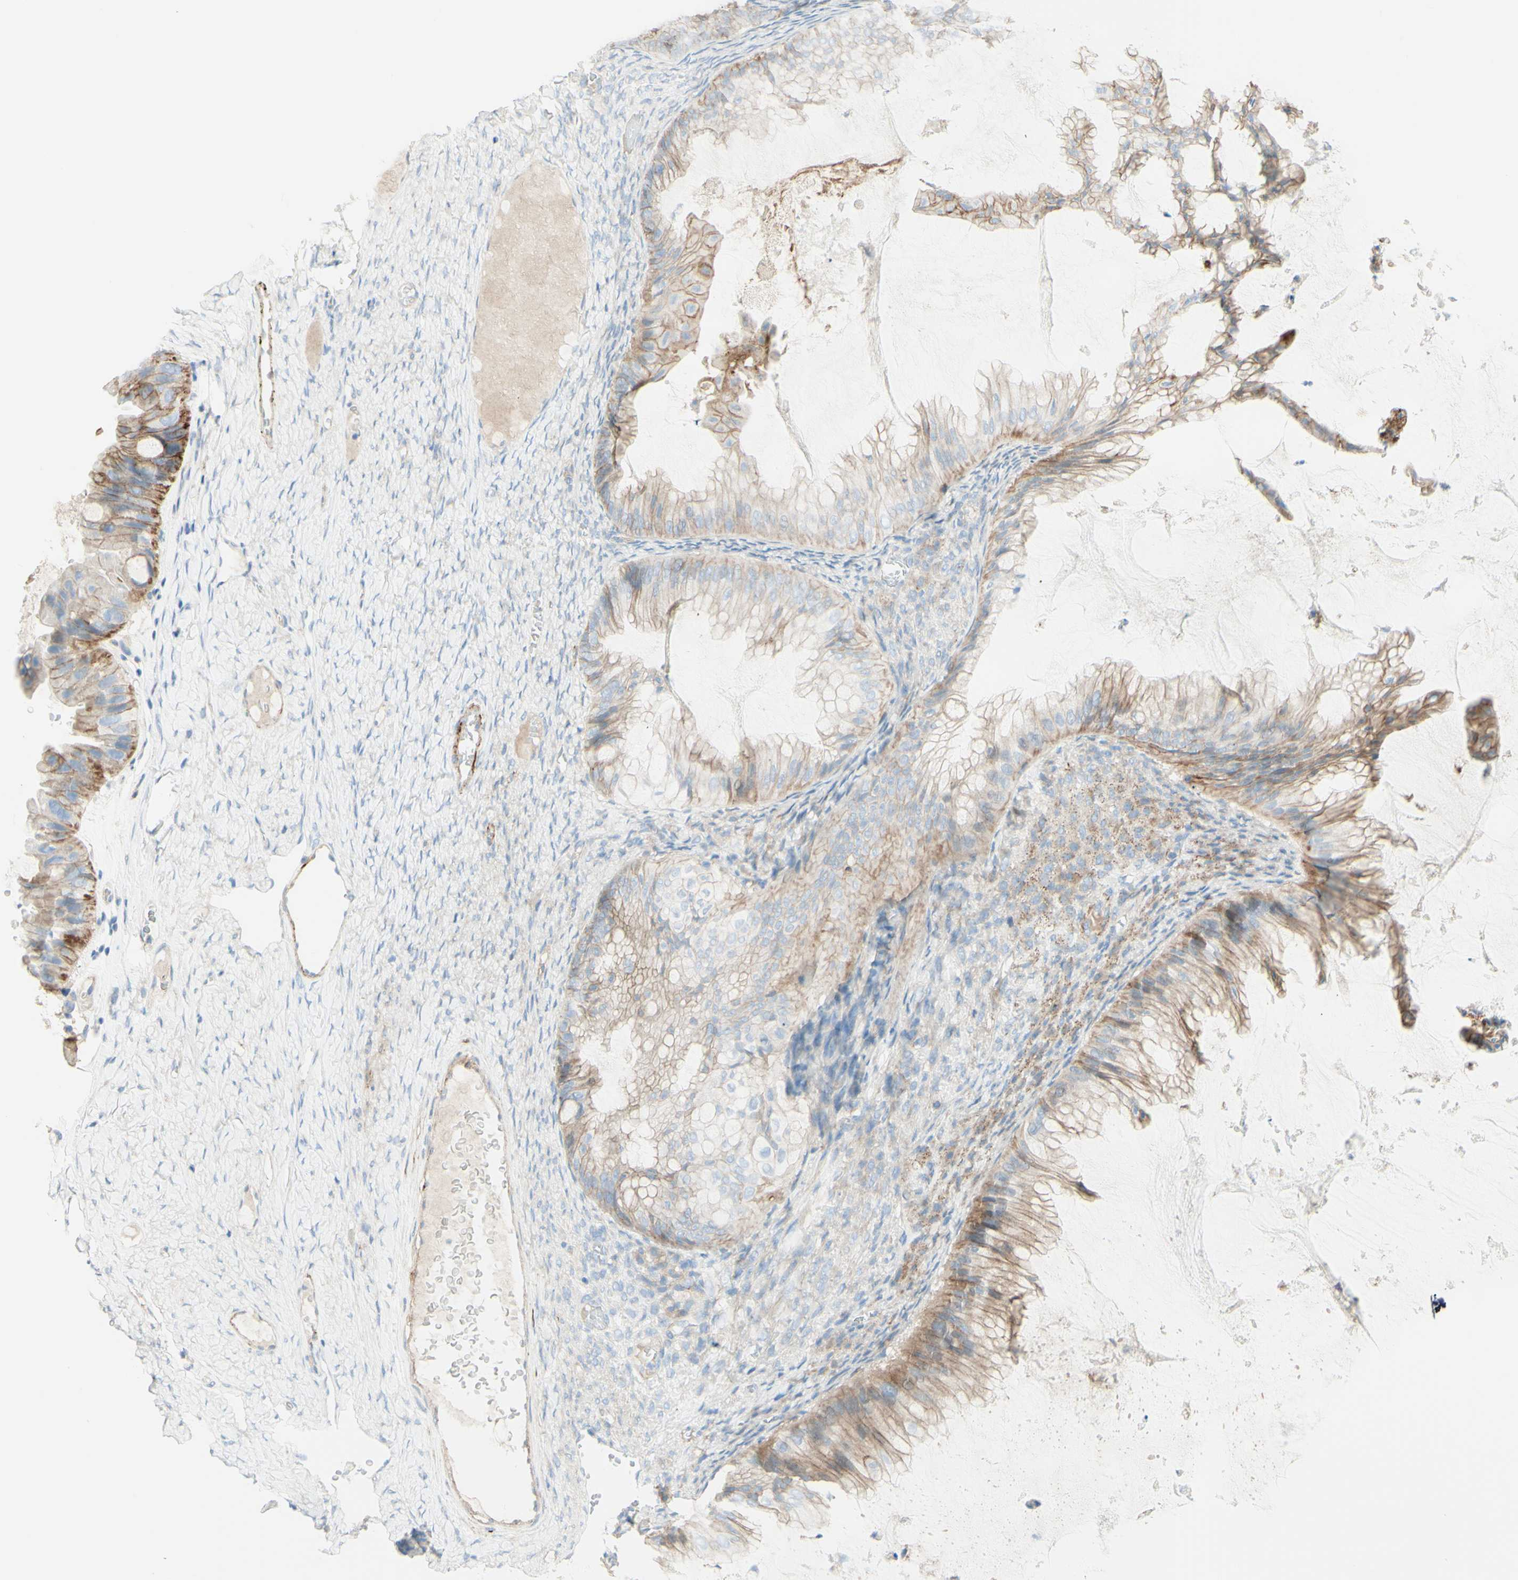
{"staining": {"intensity": "weak", "quantity": ">75%", "location": "cytoplasmic/membranous"}, "tissue": "ovarian cancer", "cell_type": "Tumor cells", "image_type": "cancer", "snomed": [{"axis": "morphology", "description": "Cystadenocarcinoma, mucinous, NOS"}, {"axis": "topography", "description": "Ovary"}], "caption": "Brown immunohistochemical staining in ovarian mucinous cystadenocarcinoma demonstrates weak cytoplasmic/membranous expression in approximately >75% of tumor cells.", "gene": "ALCAM", "patient": {"sex": "female", "age": 61}}